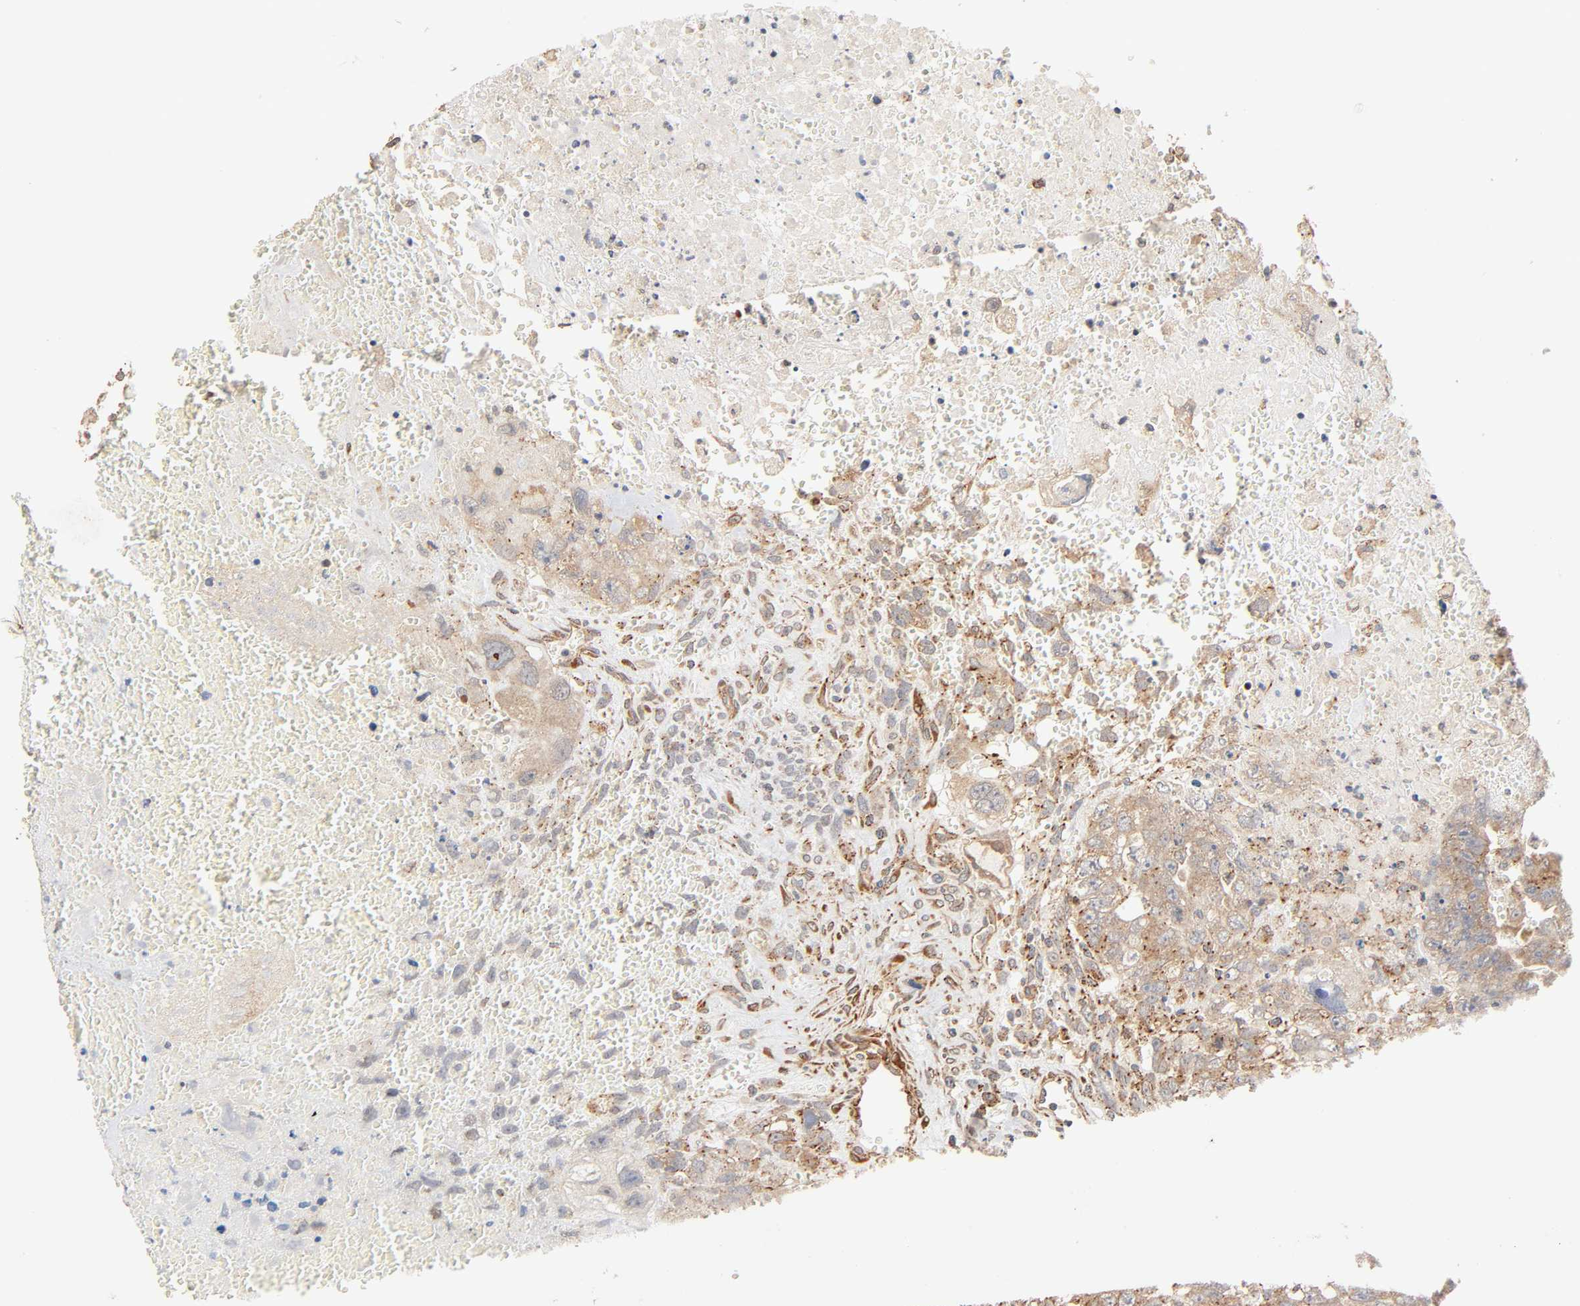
{"staining": {"intensity": "moderate", "quantity": ">75%", "location": "cytoplasmic/membranous"}, "tissue": "testis cancer", "cell_type": "Tumor cells", "image_type": "cancer", "snomed": [{"axis": "morphology", "description": "Carcinoma, Embryonal, NOS"}, {"axis": "topography", "description": "Testis"}], "caption": "Protein staining of testis cancer tissue reveals moderate cytoplasmic/membranous positivity in about >75% of tumor cells. (Stains: DAB (3,3'-diaminobenzidine) in brown, nuclei in blue, Microscopy: brightfield microscopy at high magnification).", "gene": "NEMF", "patient": {"sex": "male", "age": 28}}